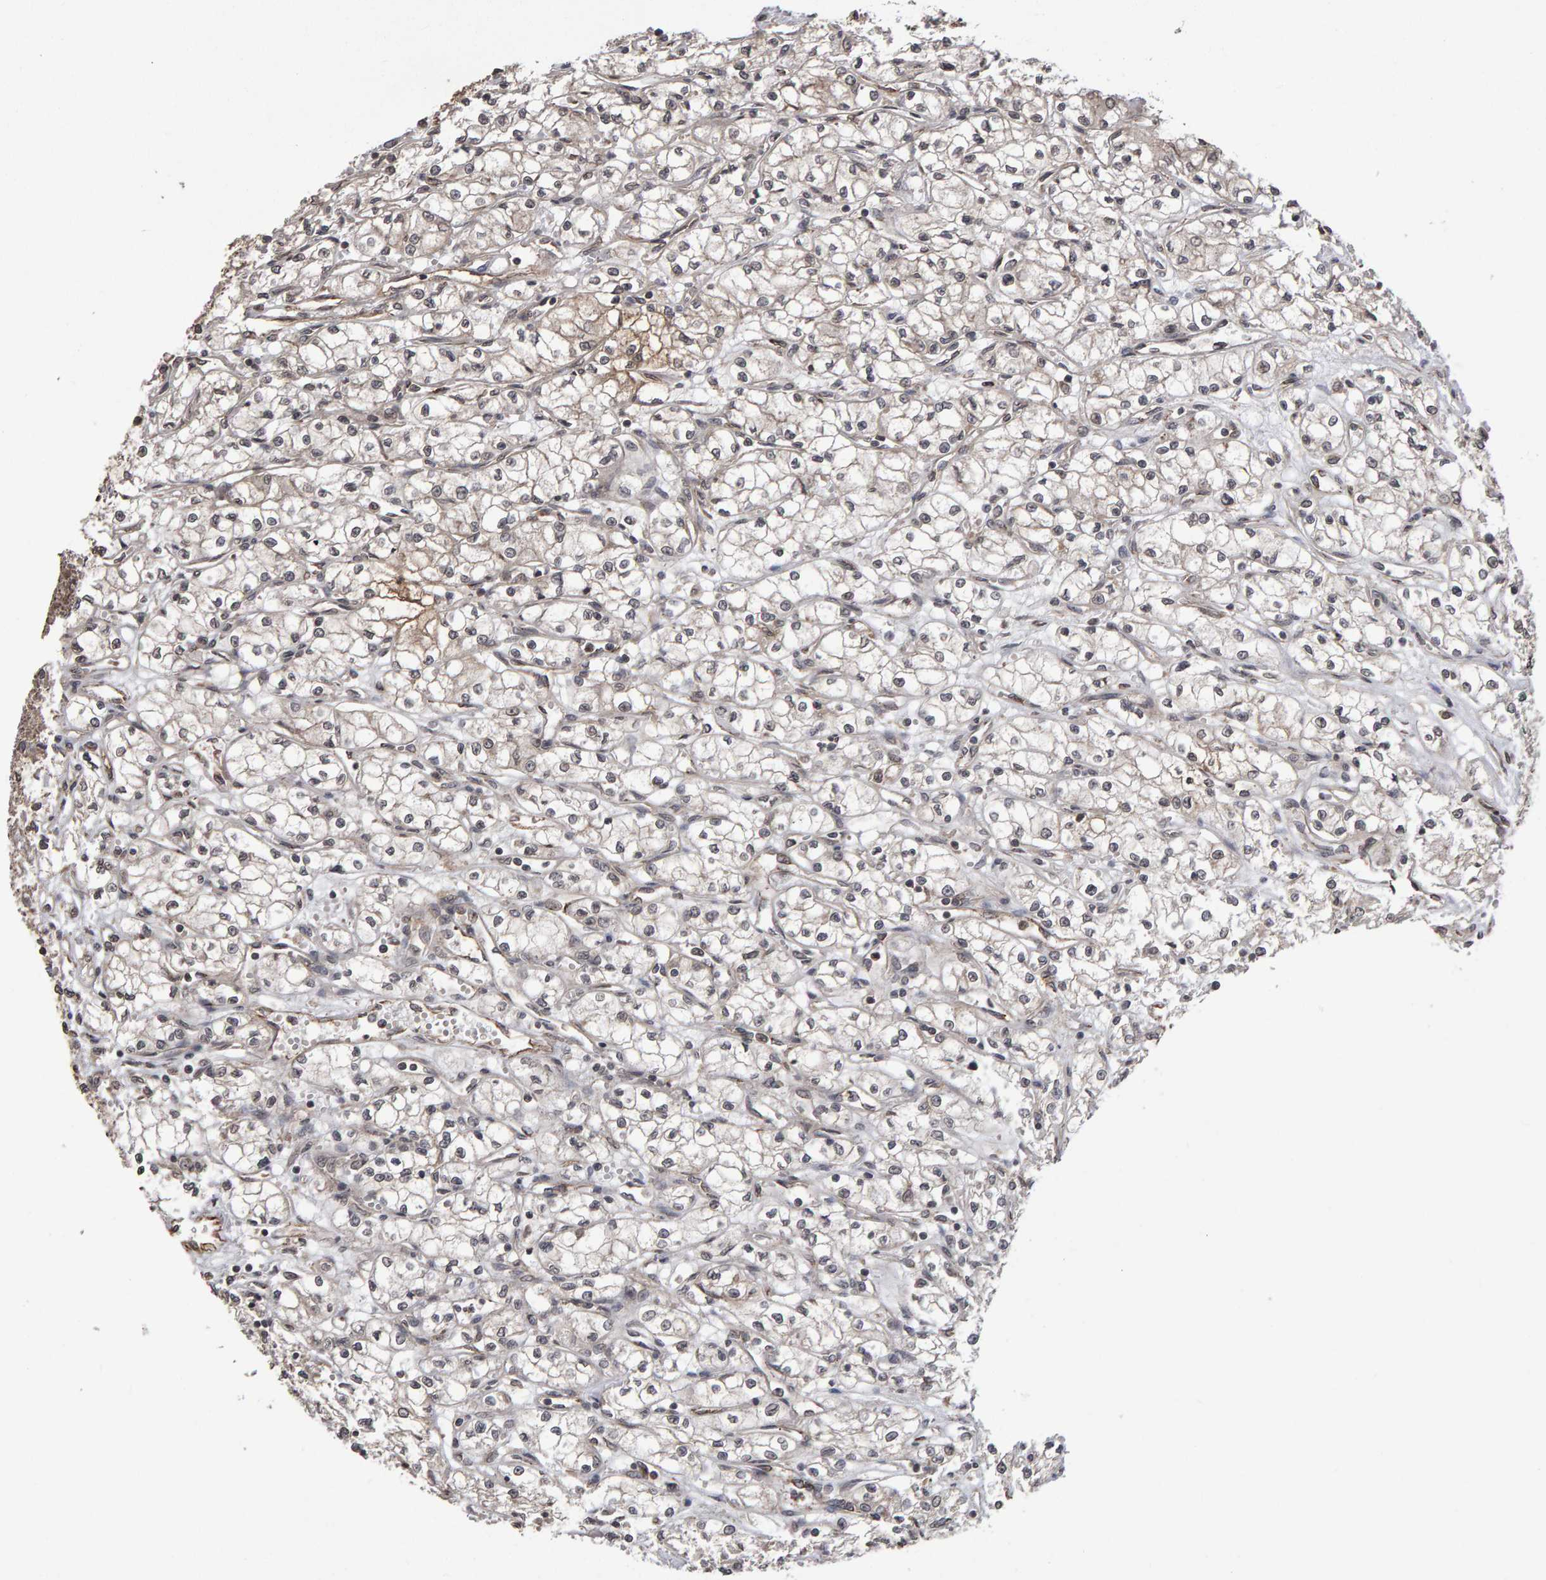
{"staining": {"intensity": "negative", "quantity": "none", "location": "none"}, "tissue": "renal cancer", "cell_type": "Tumor cells", "image_type": "cancer", "snomed": [{"axis": "morphology", "description": "Normal tissue, NOS"}, {"axis": "morphology", "description": "Adenocarcinoma, NOS"}, {"axis": "topography", "description": "Kidney"}], "caption": "Adenocarcinoma (renal) was stained to show a protein in brown. There is no significant positivity in tumor cells.", "gene": "SCRIB", "patient": {"sex": "male", "age": 59}}